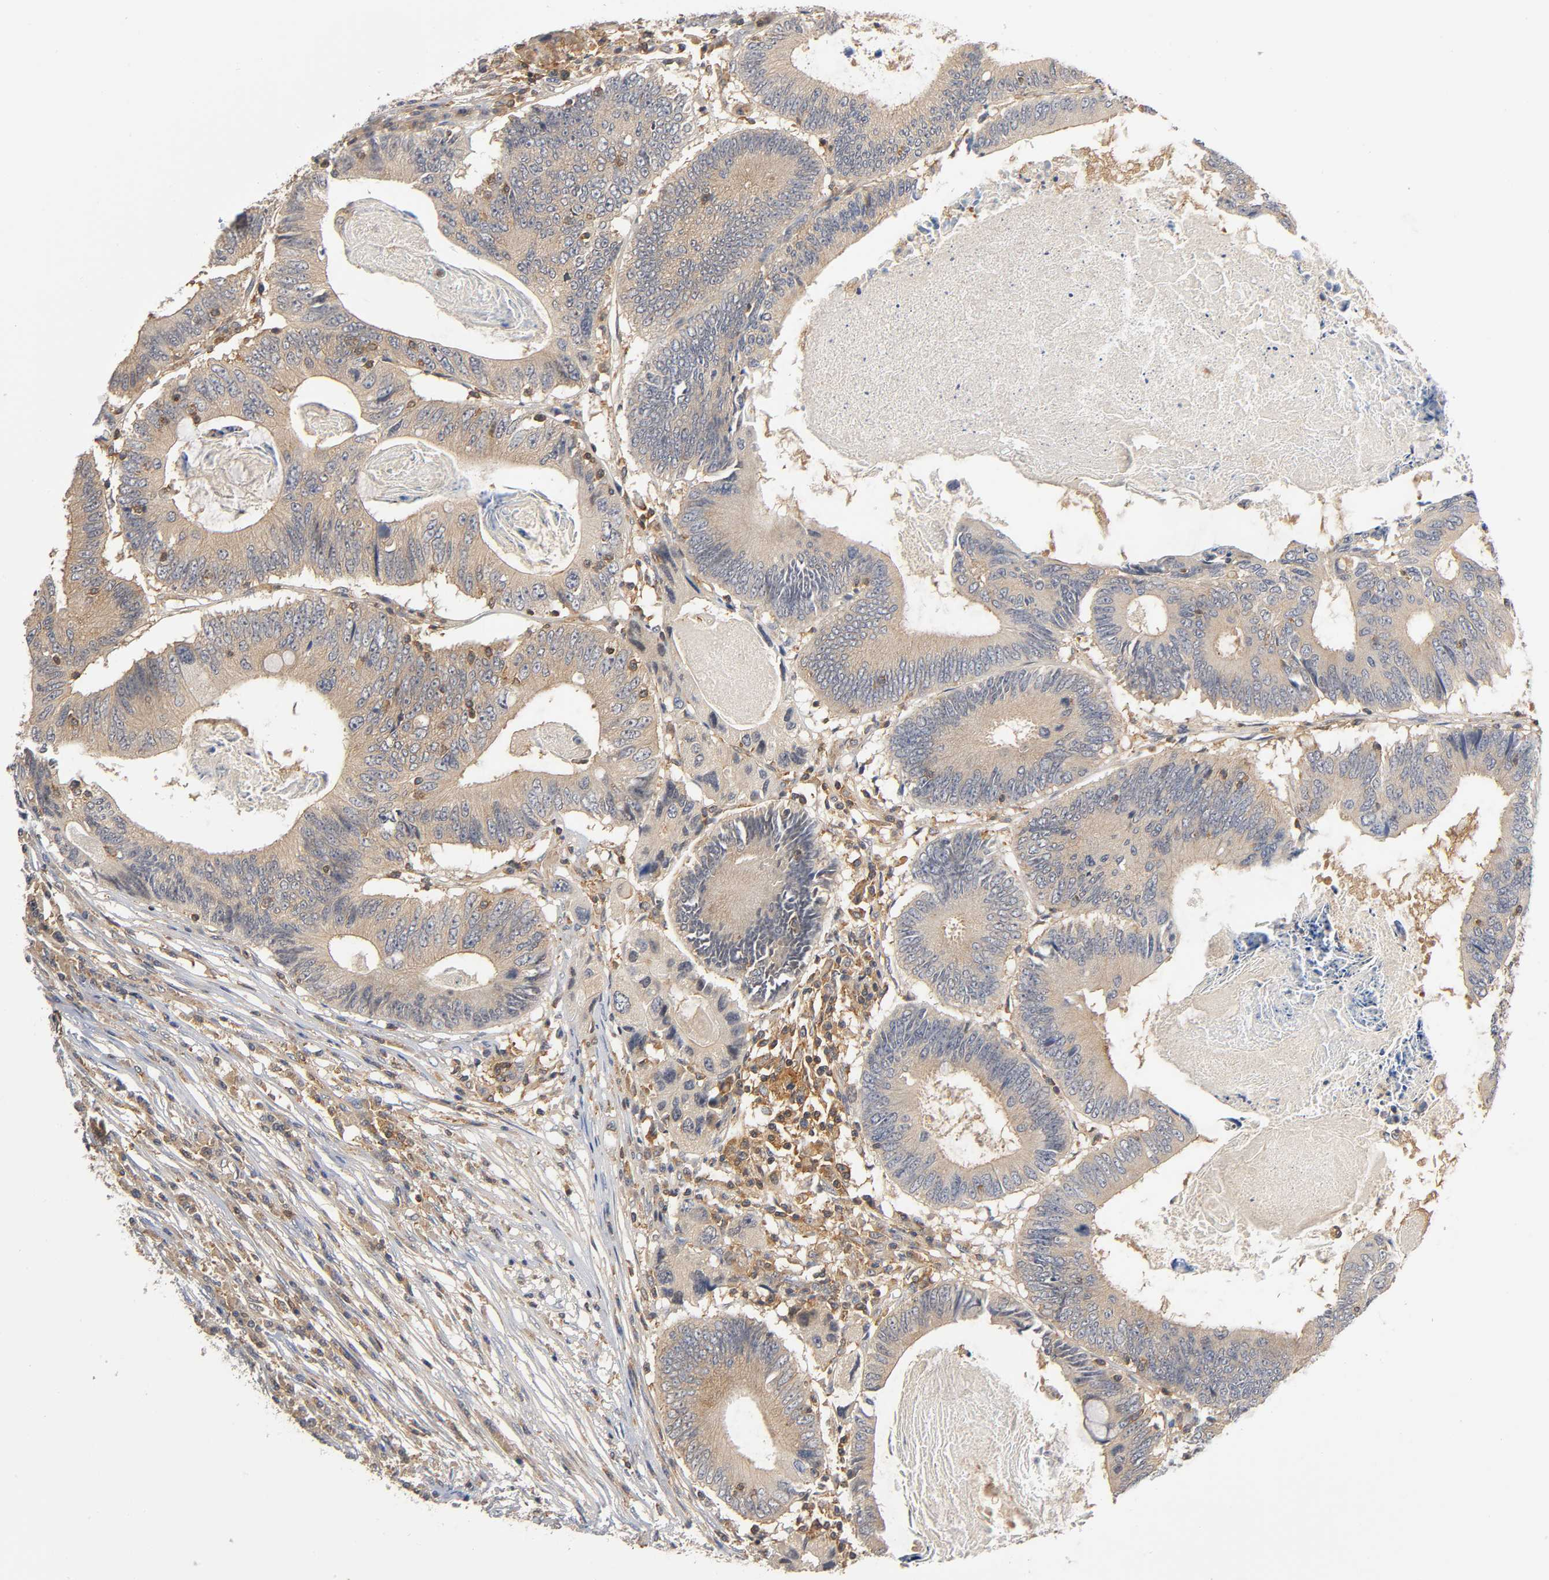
{"staining": {"intensity": "moderate", "quantity": ">75%", "location": "cytoplasmic/membranous"}, "tissue": "colorectal cancer", "cell_type": "Tumor cells", "image_type": "cancer", "snomed": [{"axis": "morphology", "description": "Adenocarcinoma, NOS"}, {"axis": "topography", "description": "Colon"}], "caption": "This is a histology image of IHC staining of adenocarcinoma (colorectal), which shows moderate positivity in the cytoplasmic/membranous of tumor cells.", "gene": "ACTR2", "patient": {"sex": "female", "age": 78}}